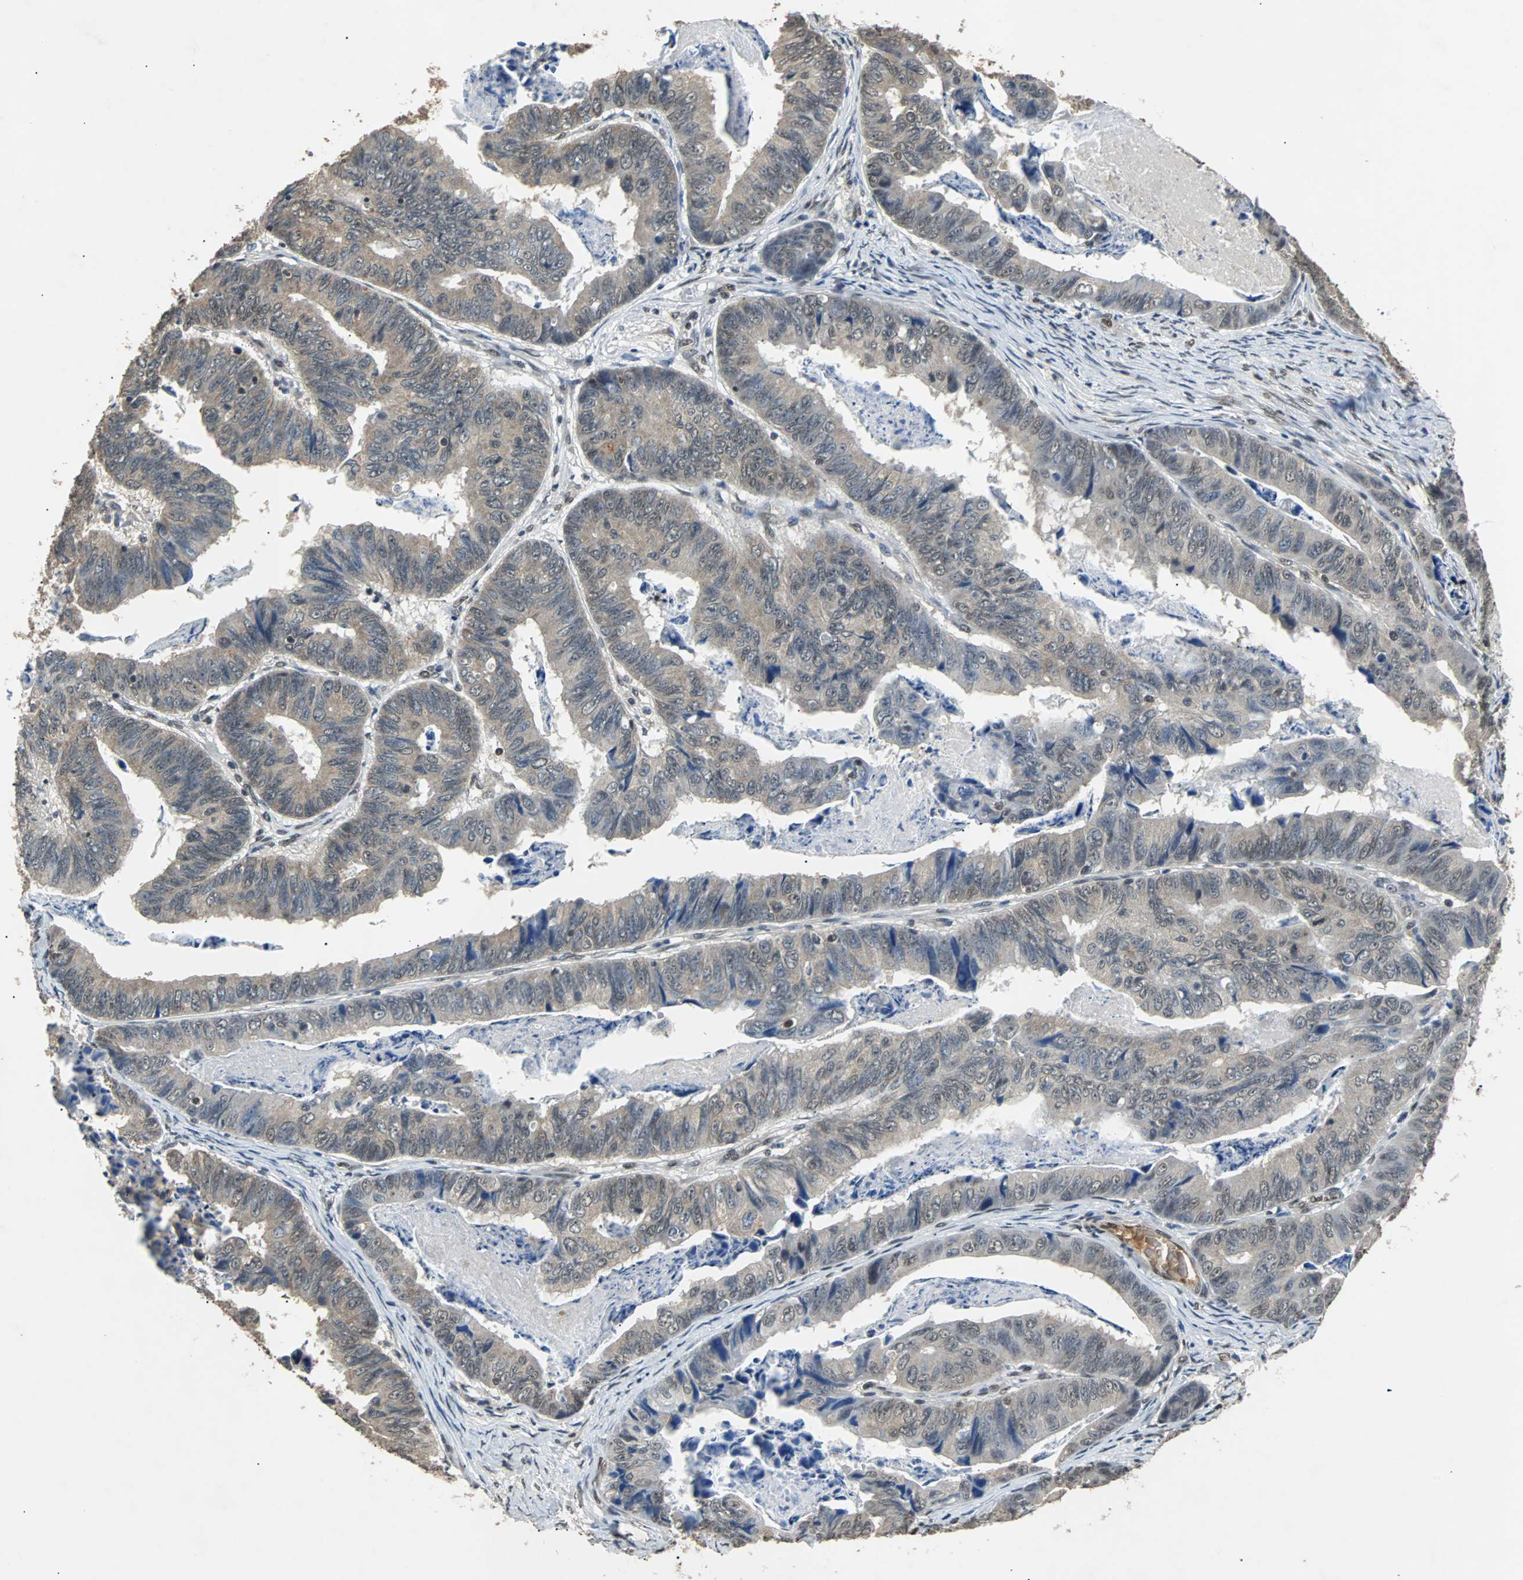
{"staining": {"intensity": "weak", "quantity": "25%-75%", "location": "cytoplasmic/membranous"}, "tissue": "stomach cancer", "cell_type": "Tumor cells", "image_type": "cancer", "snomed": [{"axis": "morphology", "description": "Adenocarcinoma, NOS"}, {"axis": "topography", "description": "Stomach, lower"}], "caption": "Immunohistochemical staining of stomach cancer shows low levels of weak cytoplasmic/membranous protein expression in approximately 25%-75% of tumor cells.", "gene": "PHC1", "patient": {"sex": "male", "age": 77}}